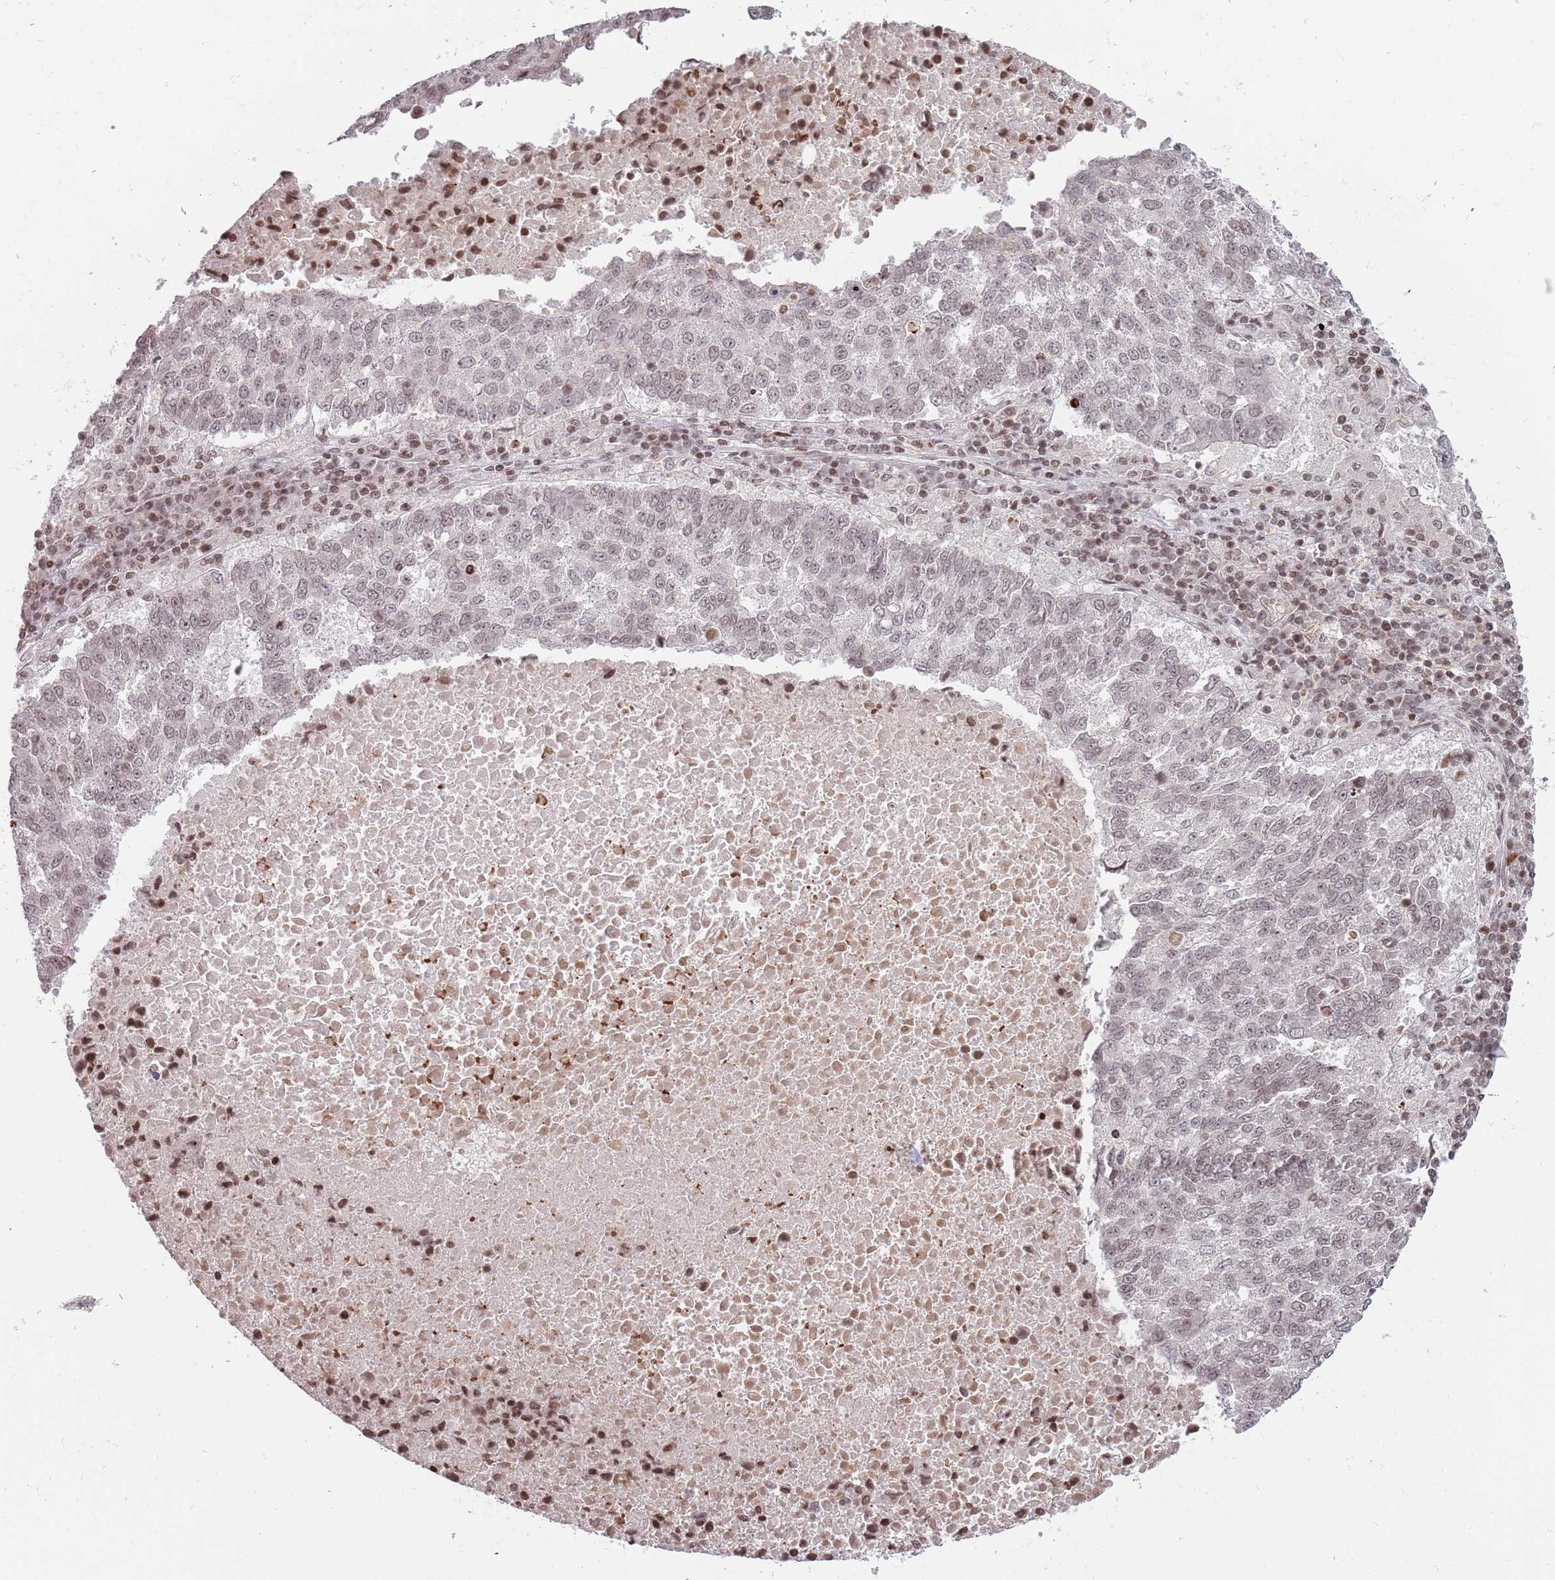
{"staining": {"intensity": "weak", "quantity": ">75%", "location": "nuclear"}, "tissue": "lung cancer", "cell_type": "Tumor cells", "image_type": "cancer", "snomed": [{"axis": "morphology", "description": "Squamous cell carcinoma, NOS"}, {"axis": "topography", "description": "Lung"}], "caption": "The photomicrograph reveals a brown stain indicating the presence of a protein in the nuclear of tumor cells in squamous cell carcinoma (lung).", "gene": "SH3RF3", "patient": {"sex": "male", "age": 73}}